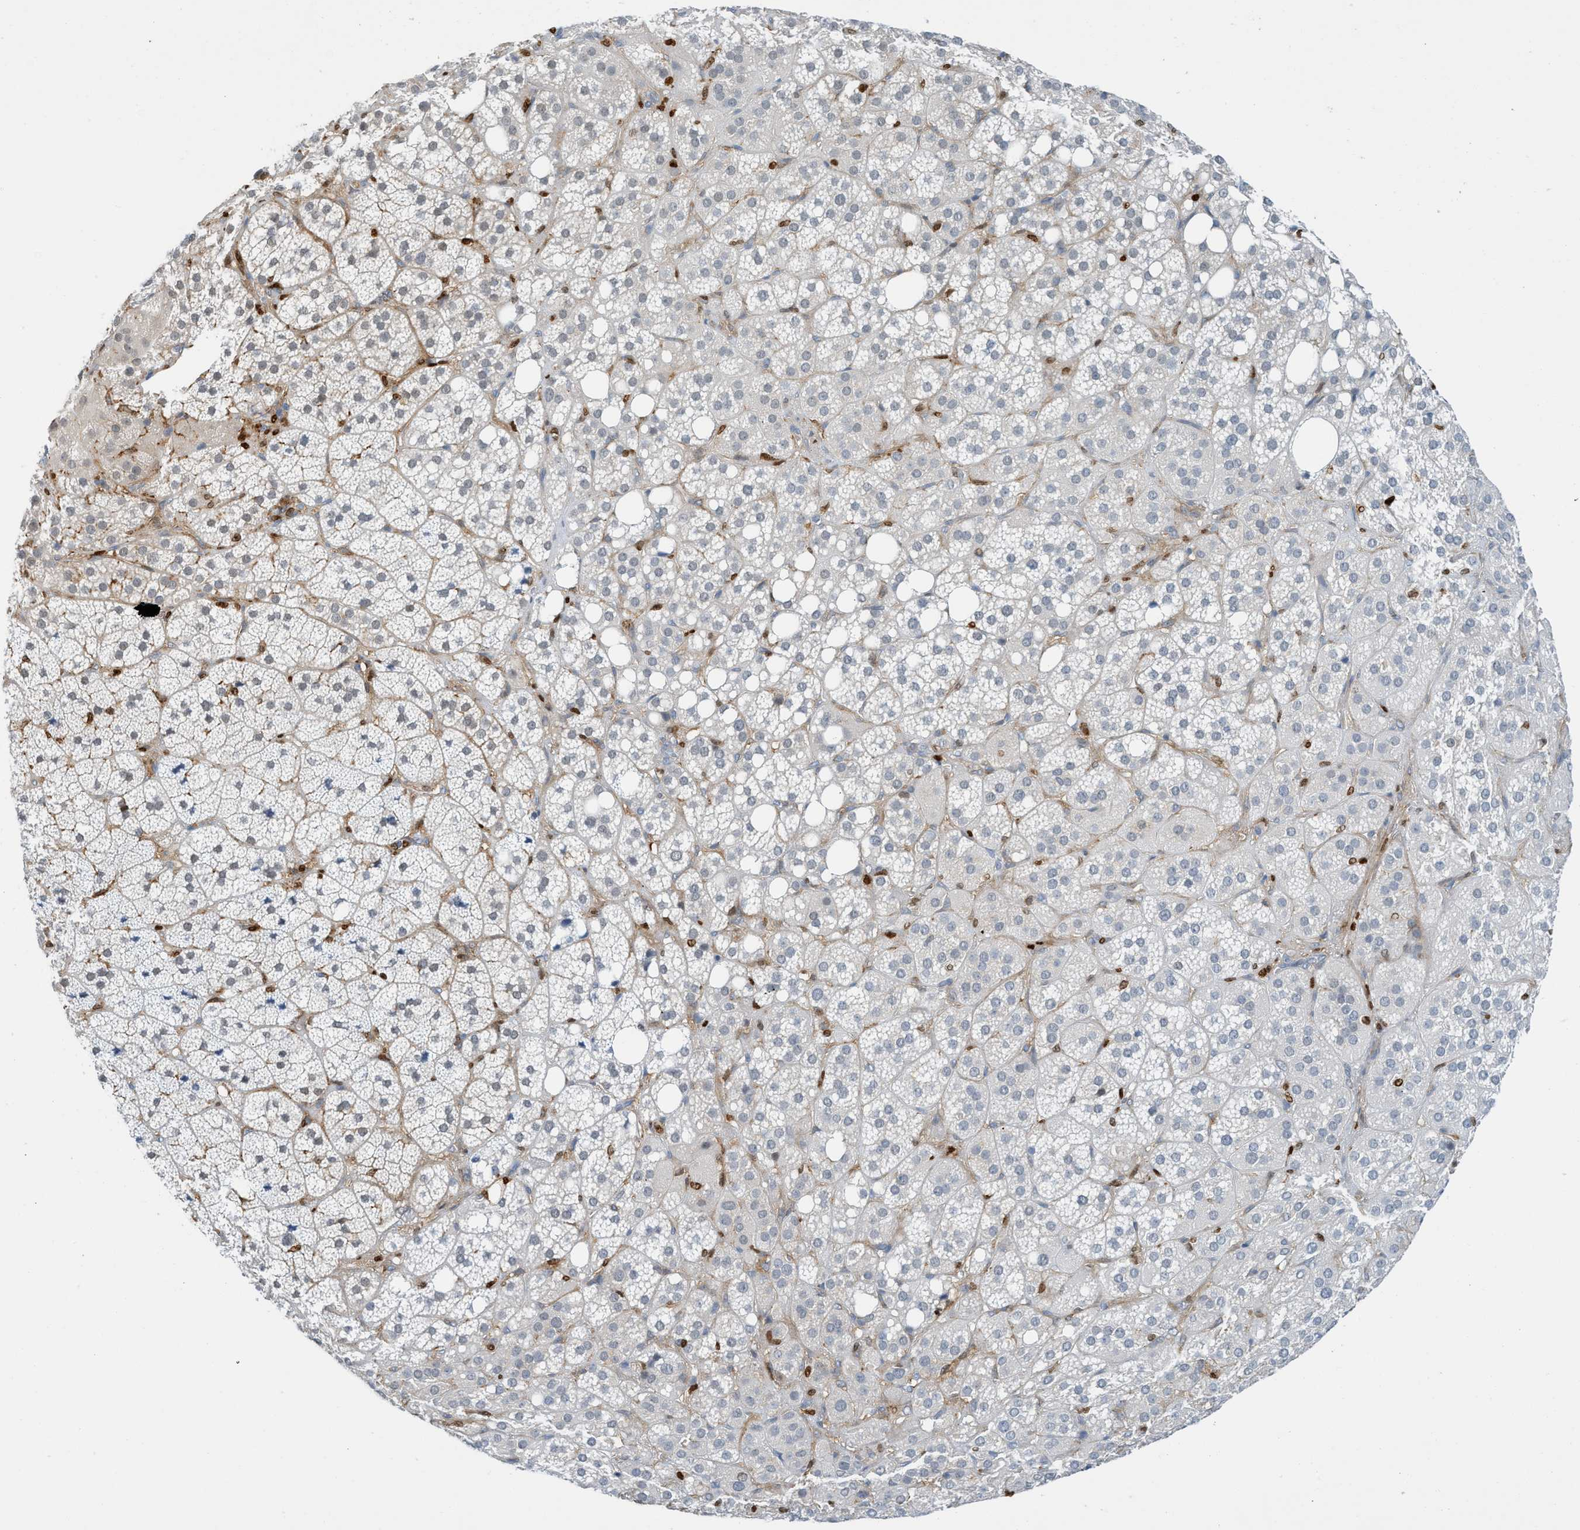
{"staining": {"intensity": "weak", "quantity": "<25%", "location": "nuclear"}, "tissue": "adrenal gland", "cell_type": "Glandular cells", "image_type": "normal", "snomed": [{"axis": "morphology", "description": "Normal tissue, NOS"}, {"axis": "topography", "description": "Adrenal gland"}], "caption": "A high-resolution micrograph shows immunohistochemistry (IHC) staining of unremarkable adrenal gland, which displays no significant positivity in glandular cells.", "gene": "SH3D19", "patient": {"sex": "female", "age": 59}}